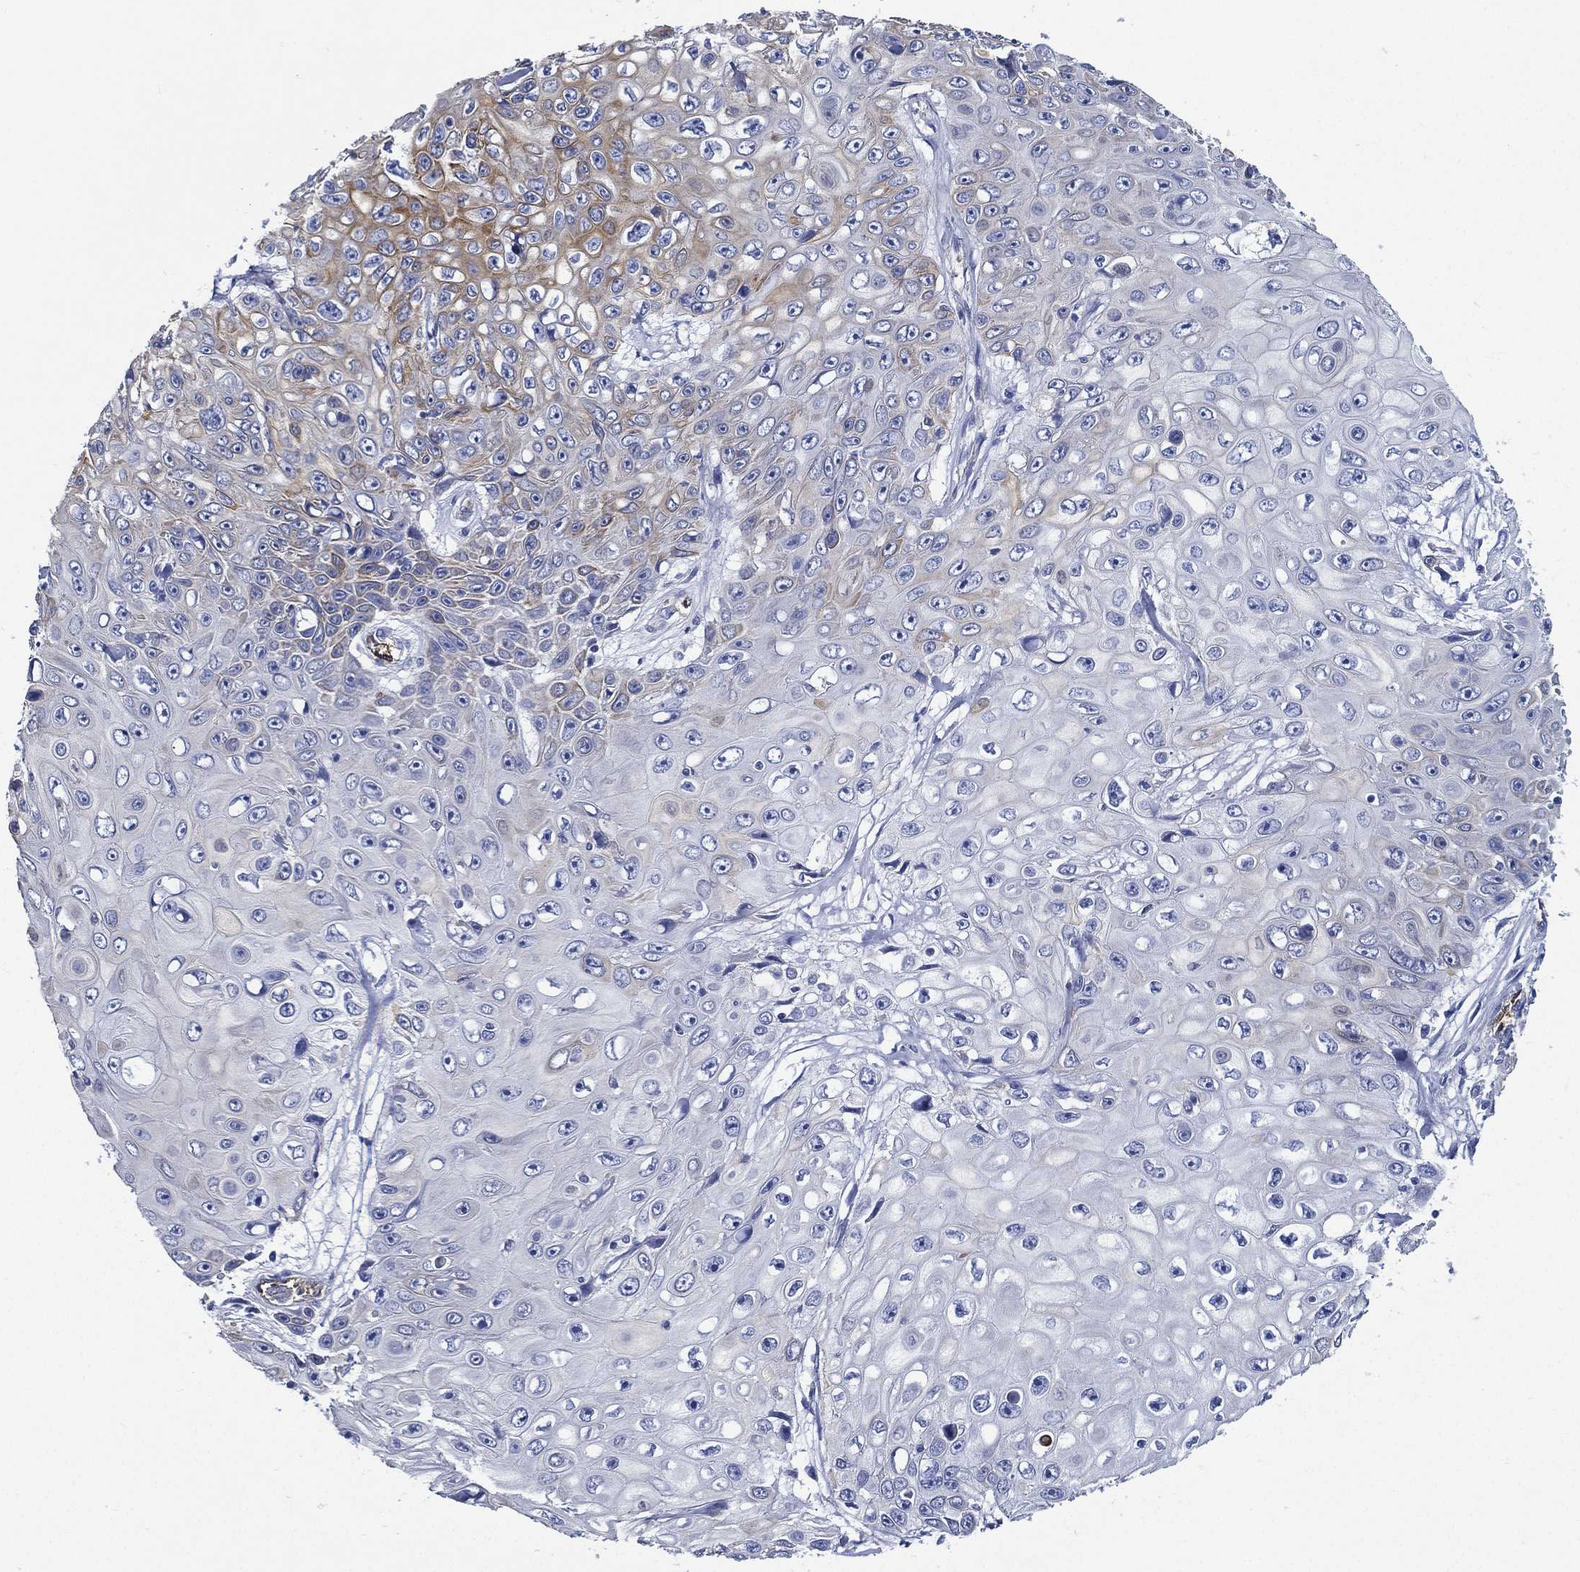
{"staining": {"intensity": "moderate", "quantity": "<25%", "location": "cytoplasmic/membranous"}, "tissue": "skin cancer", "cell_type": "Tumor cells", "image_type": "cancer", "snomed": [{"axis": "morphology", "description": "Squamous cell carcinoma, NOS"}, {"axis": "topography", "description": "Skin"}], "caption": "Protein staining reveals moderate cytoplasmic/membranous staining in about <25% of tumor cells in skin squamous cell carcinoma. The staining was performed using DAB, with brown indicating positive protein expression. Nuclei are stained blue with hematoxylin.", "gene": "NEDD9", "patient": {"sex": "male", "age": 82}}